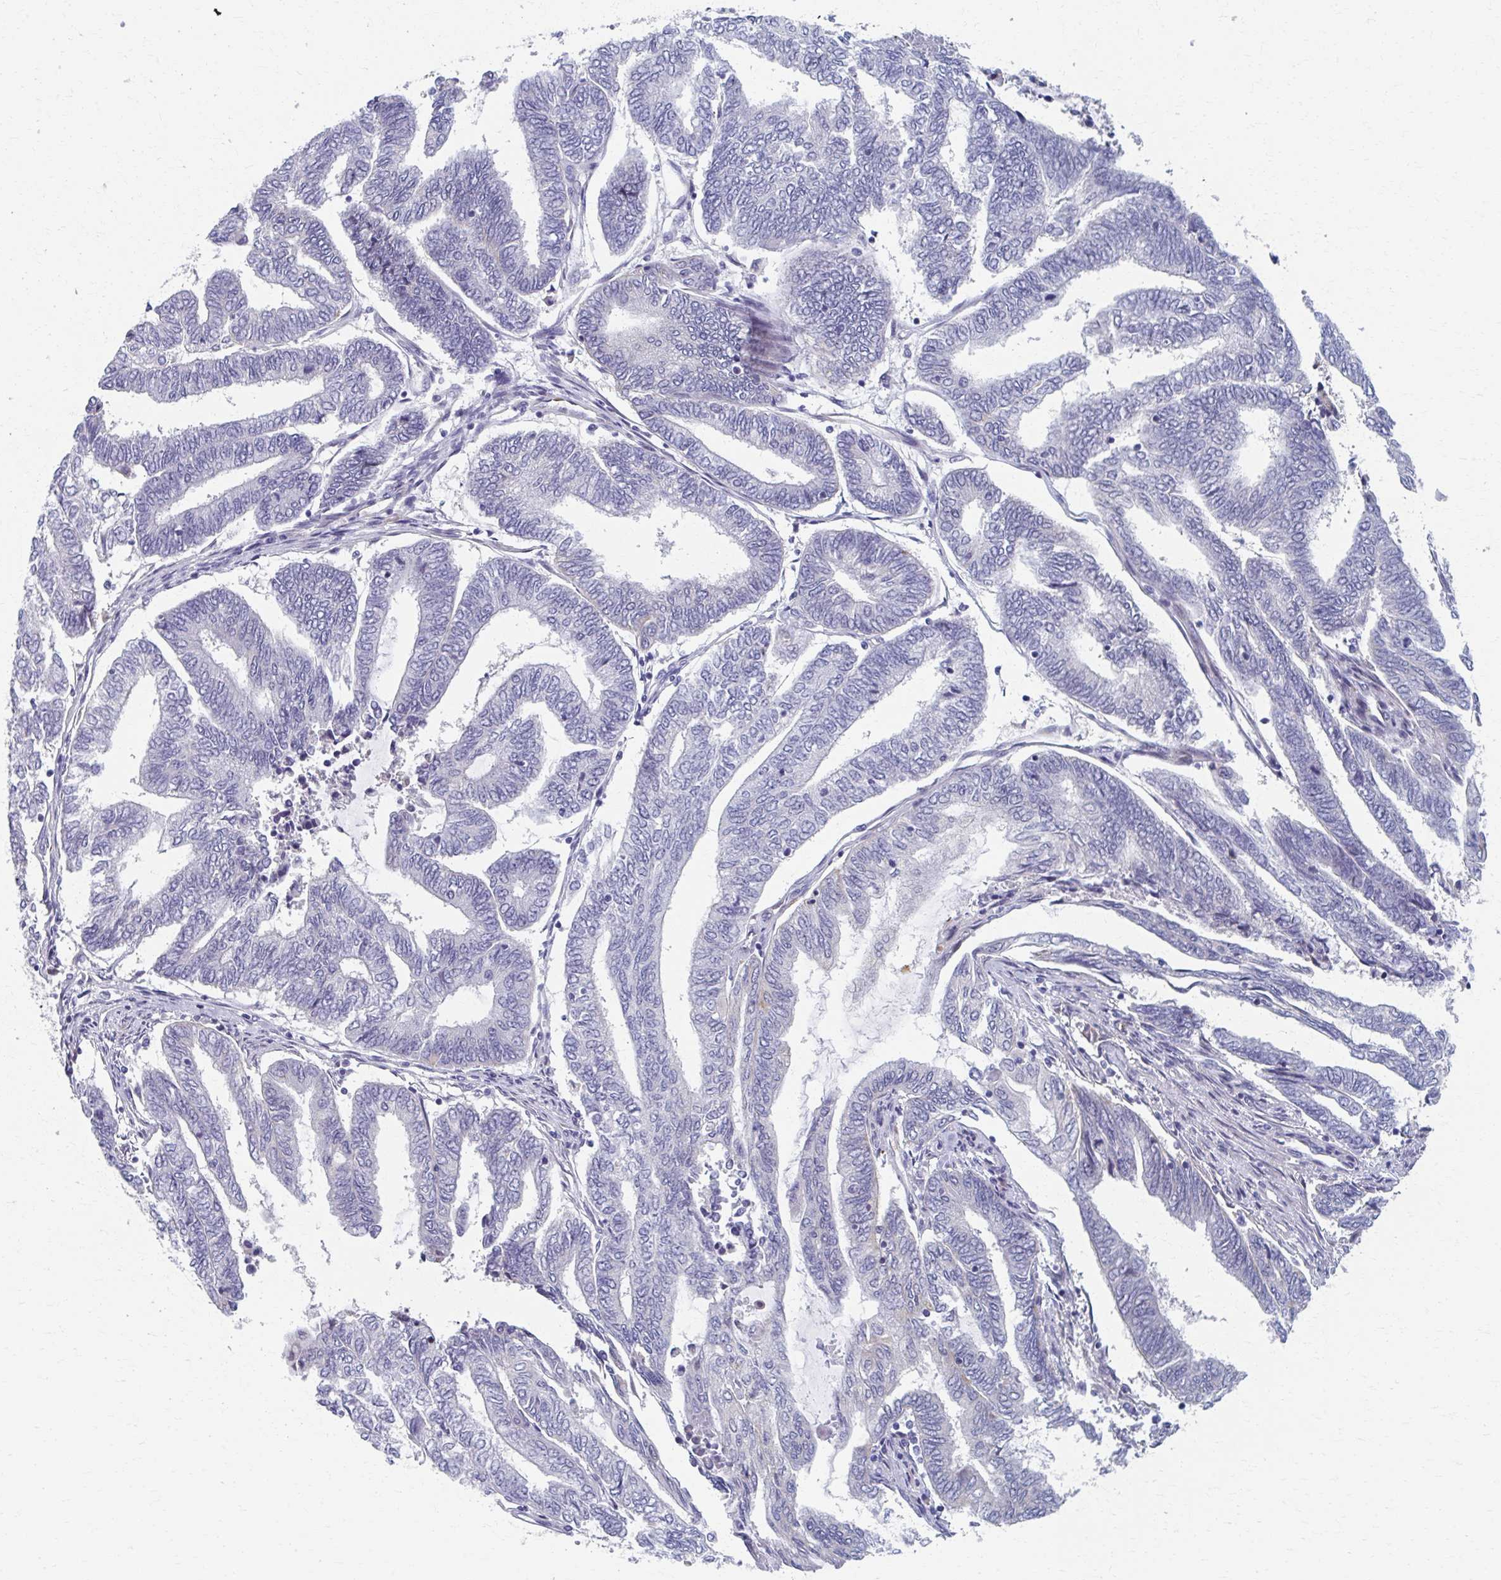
{"staining": {"intensity": "negative", "quantity": "none", "location": "none"}, "tissue": "endometrial cancer", "cell_type": "Tumor cells", "image_type": "cancer", "snomed": [{"axis": "morphology", "description": "Adenocarcinoma, NOS"}, {"axis": "topography", "description": "Uterus"}, {"axis": "topography", "description": "Endometrium"}], "caption": "IHC photomicrograph of adenocarcinoma (endometrial) stained for a protein (brown), which demonstrates no staining in tumor cells.", "gene": "ABHD16B", "patient": {"sex": "female", "age": 70}}